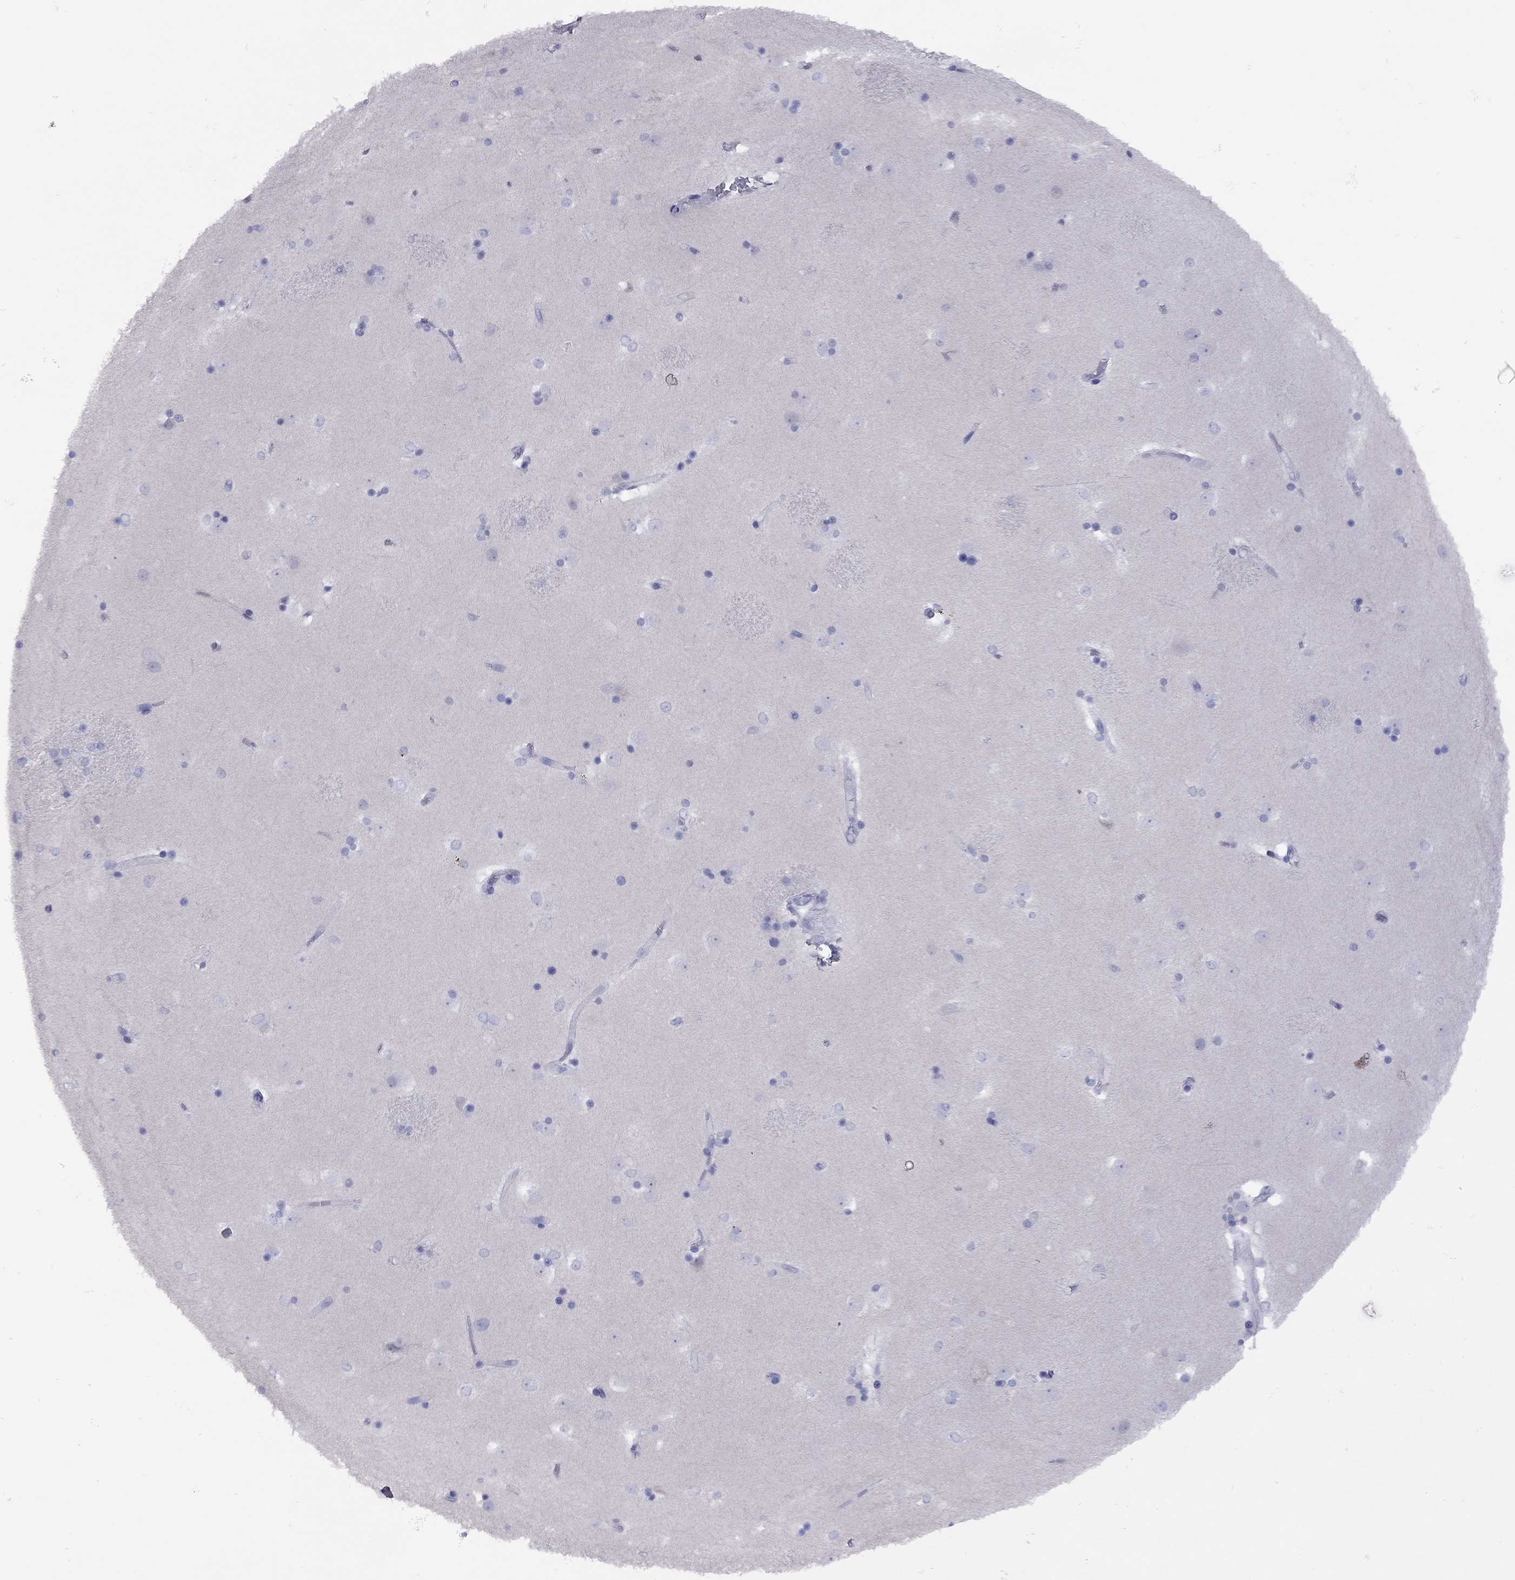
{"staining": {"intensity": "negative", "quantity": "none", "location": "none"}, "tissue": "caudate", "cell_type": "Glial cells", "image_type": "normal", "snomed": [{"axis": "morphology", "description": "Normal tissue, NOS"}, {"axis": "topography", "description": "Lateral ventricle wall"}], "caption": "This is an immunohistochemistry histopathology image of normal caudate. There is no staining in glial cells.", "gene": "EPPIN", "patient": {"sex": "male", "age": 51}}